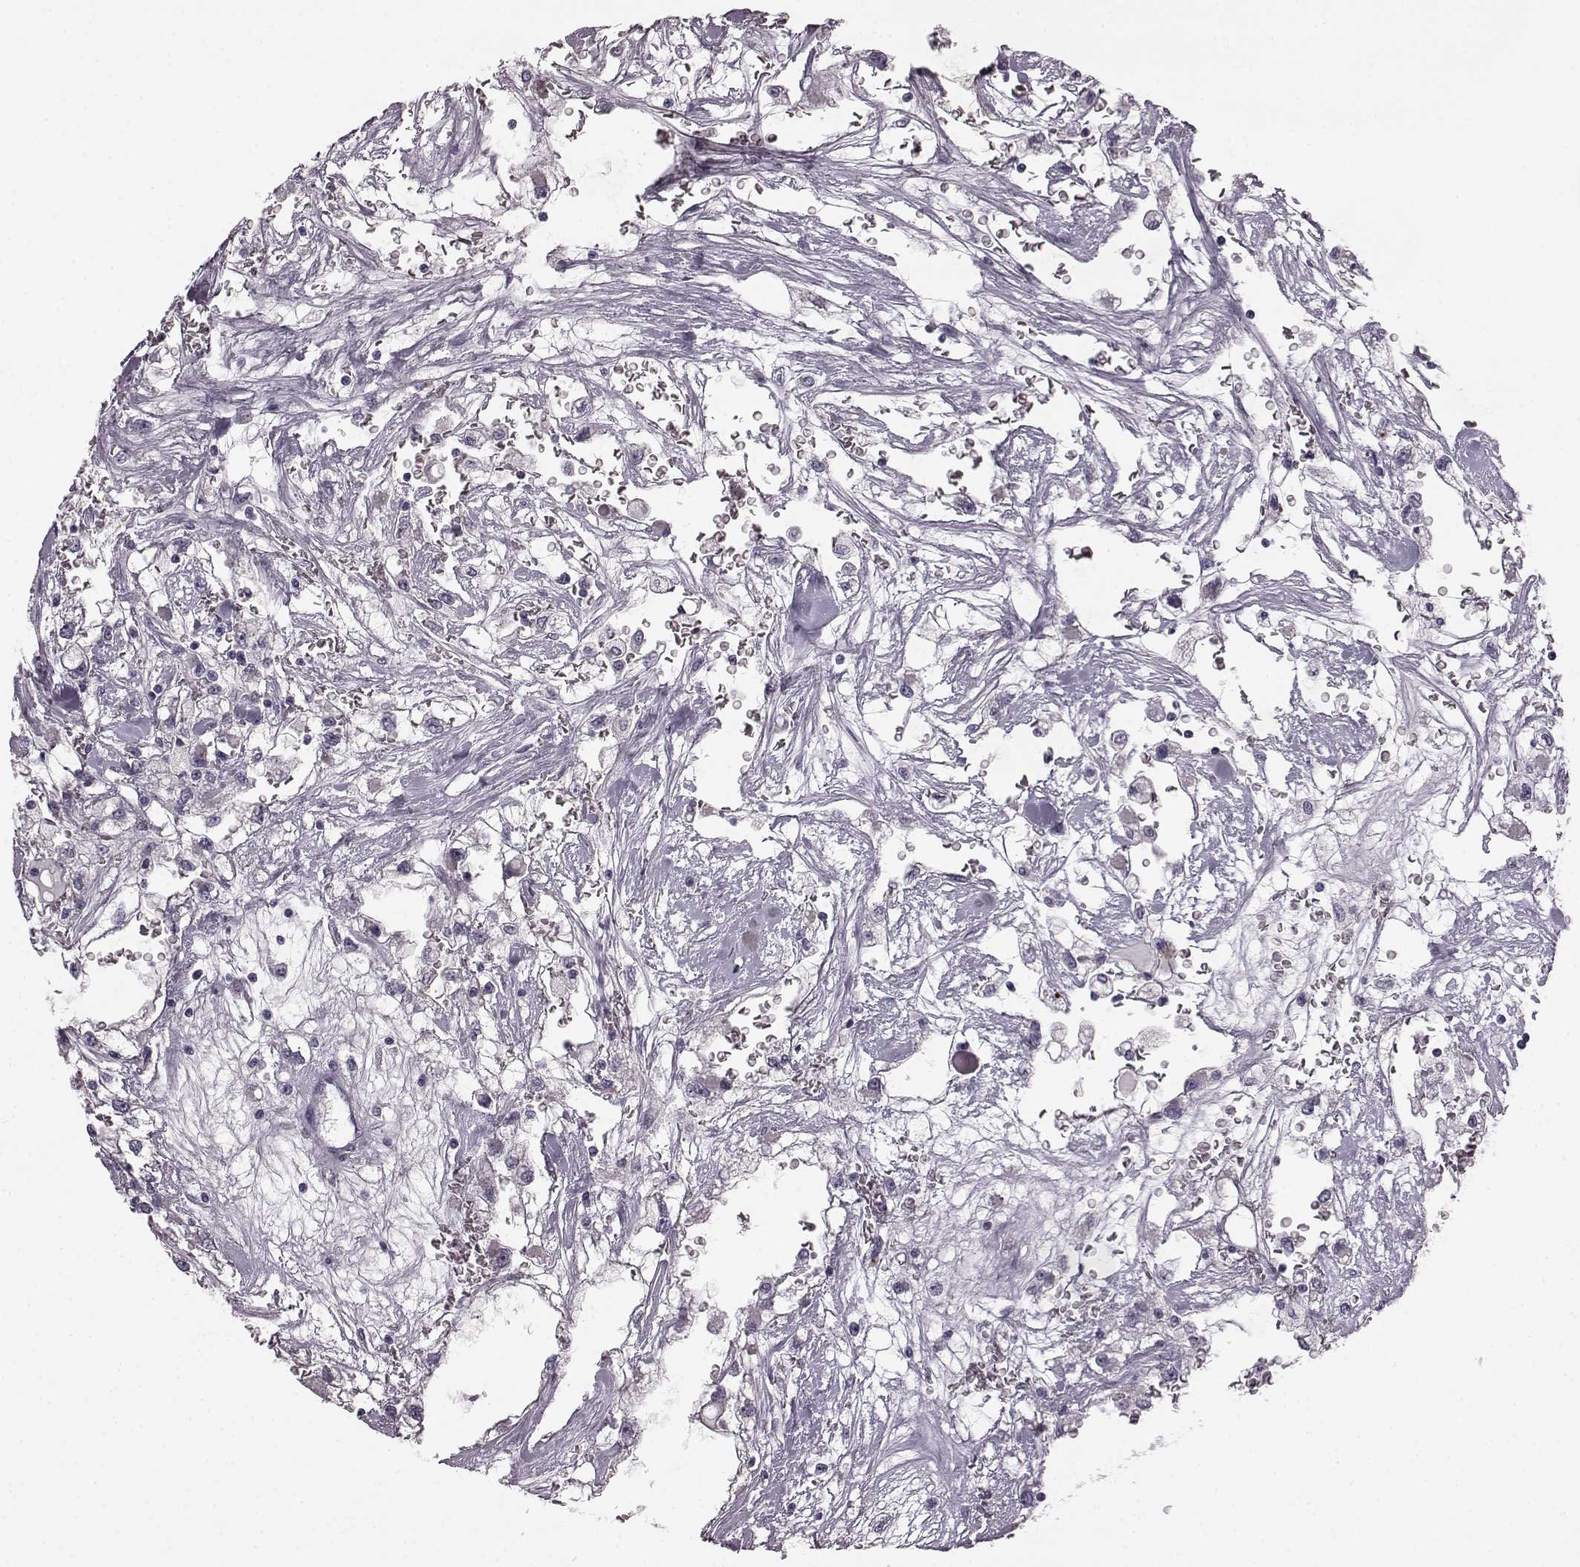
{"staining": {"intensity": "negative", "quantity": "none", "location": "none"}, "tissue": "renal cancer", "cell_type": "Tumor cells", "image_type": "cancer", "snomed": [{"axis": "morphology", "description": "Adenocarcinoma, NOS"}, {"axis": "topography", "description": "Kidney"}], "caption": "Immunohistochemistry of renal cancer displays no positivity in tumor cells. Brightfield microscopy of immunohistochemistry (IHC) stained with DAB (brown) and hematoxylin (blue), captured at high magnification.", "gene": "ODAD4", "patient": {"sex": "male", "age": 59}}